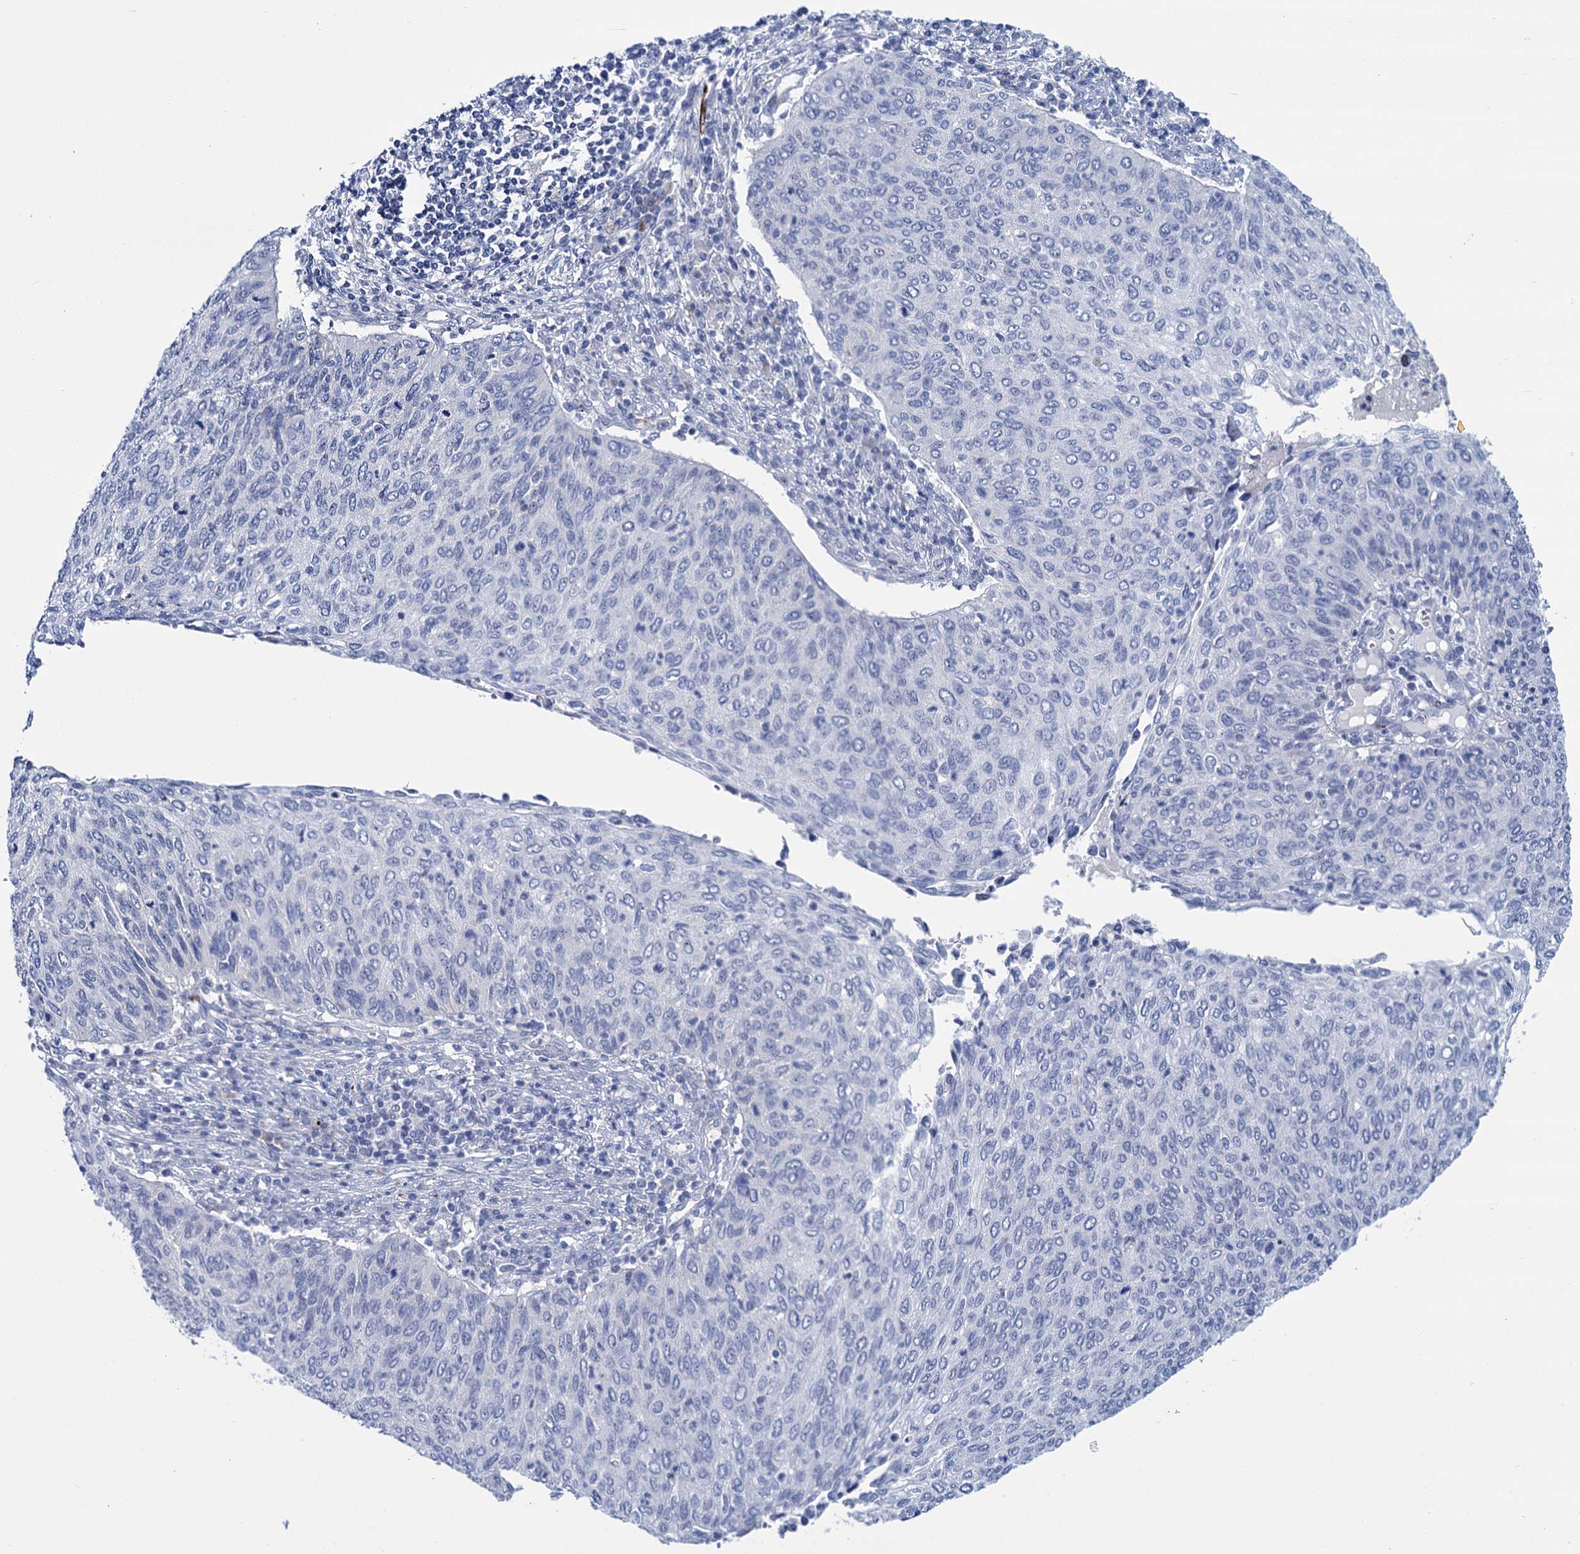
{"staining": {"intensity": "negative", "quantity": "none", "location": "none"}, "tissue": "cervical cancer", "cell_type": "Tumor cells", "image_type": "cancer", "snomed": [{"axis": "morphology", "description": "Squamous cell carcinoma, NOS"}, {"axis": "topography", "description": "Cervix"}], "caption": "This is an IHC photomicrograph of human cervical cancer (squamous cell carcinoma). There is no expression in tumor cells.", "gene": "SH3TC2", "patient": {"sex": "female", "age": 38}}